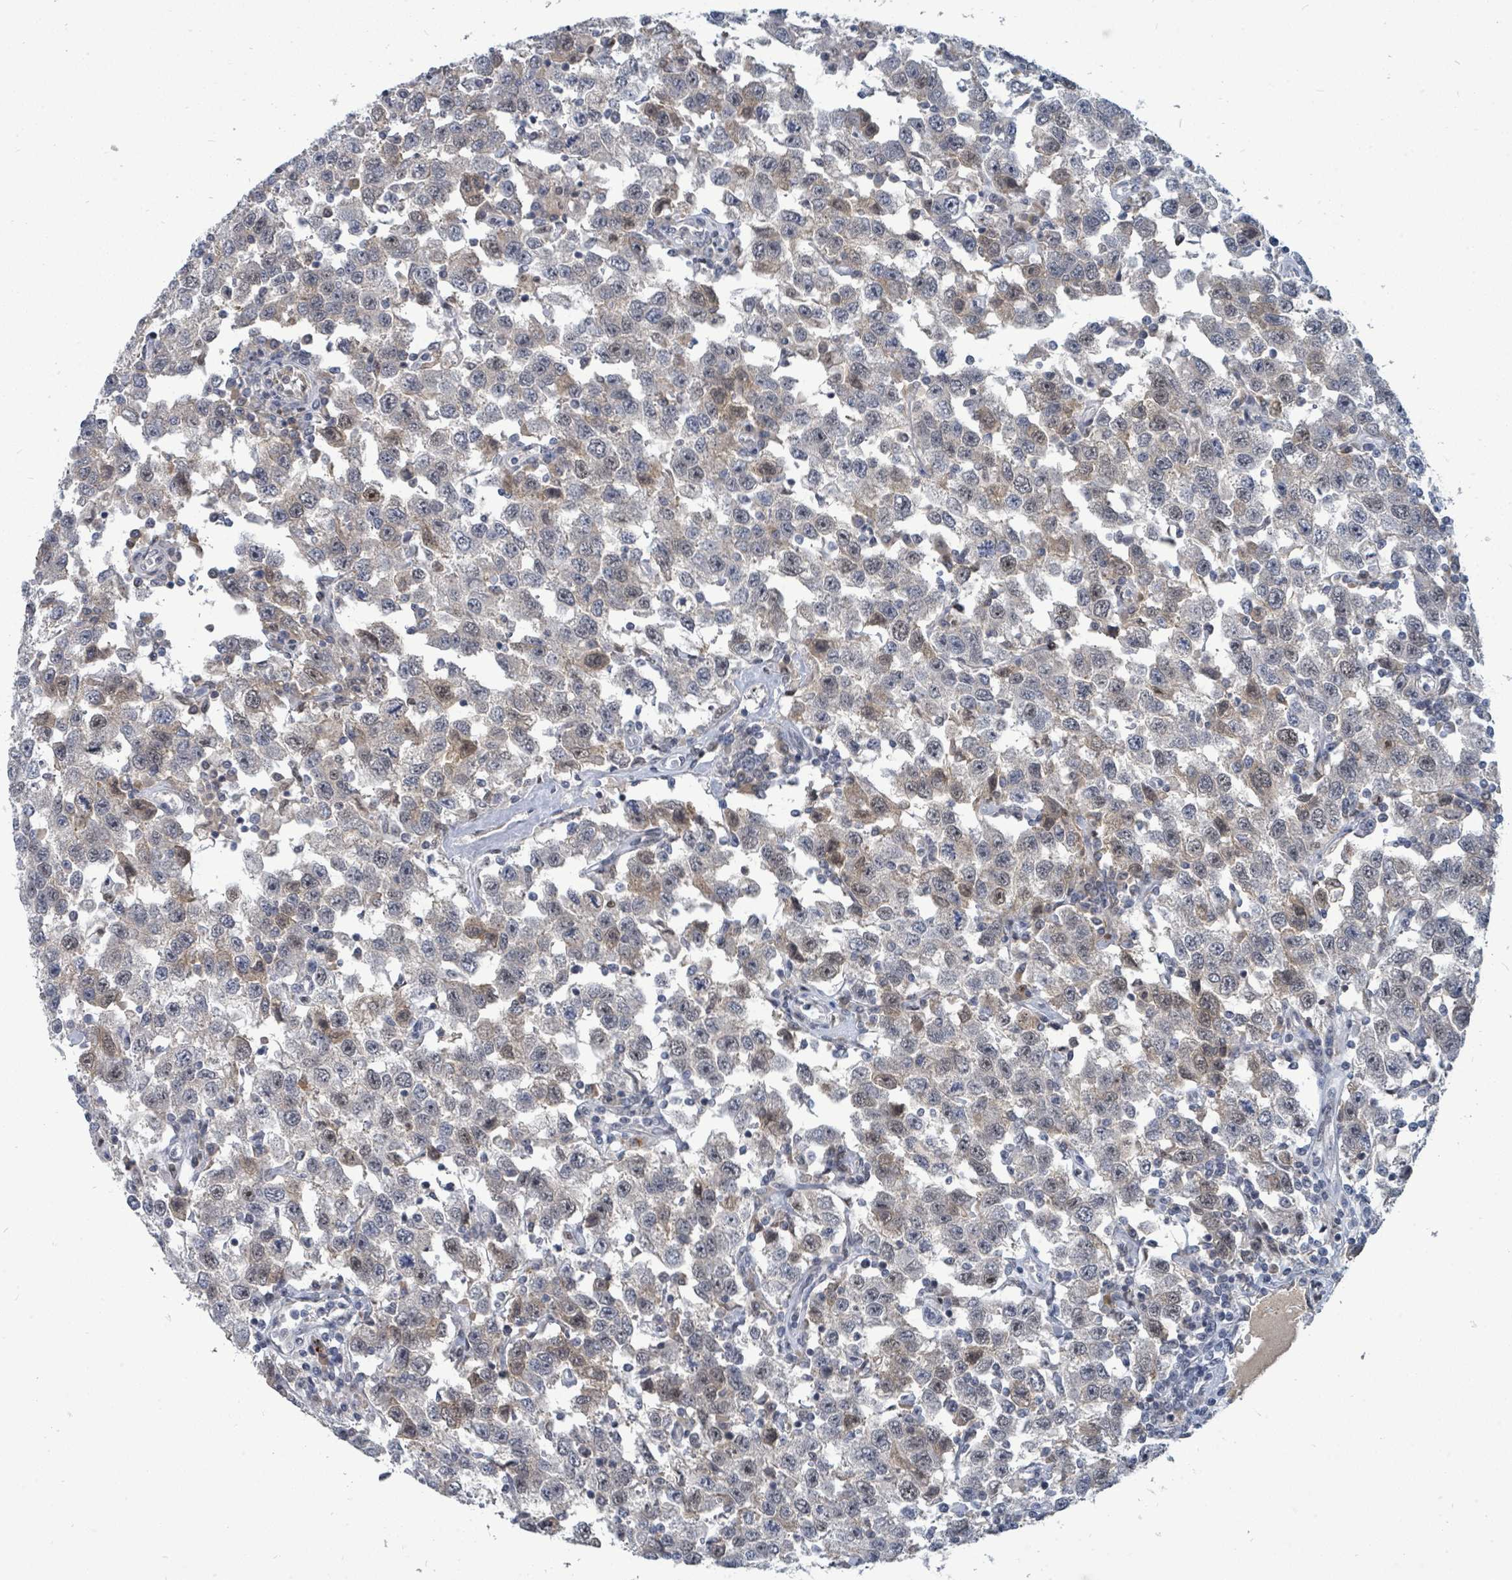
{"staining": {"intensity": "weak", "quantity": "25%-75%", "location": "cytoplasmic/membranous,nuclear"}, "tissue": "testis cancer", "cell_type": "Tumor cells", "image_type": "cancer", "snomed": [{"axis": "morphology", "description": "Seminoma, NOS"}, {"axis": "topography", "description": "Testis"}], "caption": "Protein expression by IHC exhibits weak cytoplasmic/membranous and nuclear positivity in approximately 25%-75% of tumor cells in testis cancer (seminoma).", "gene": "UCK1", "patient": {"sex": "male", "age": 41}}